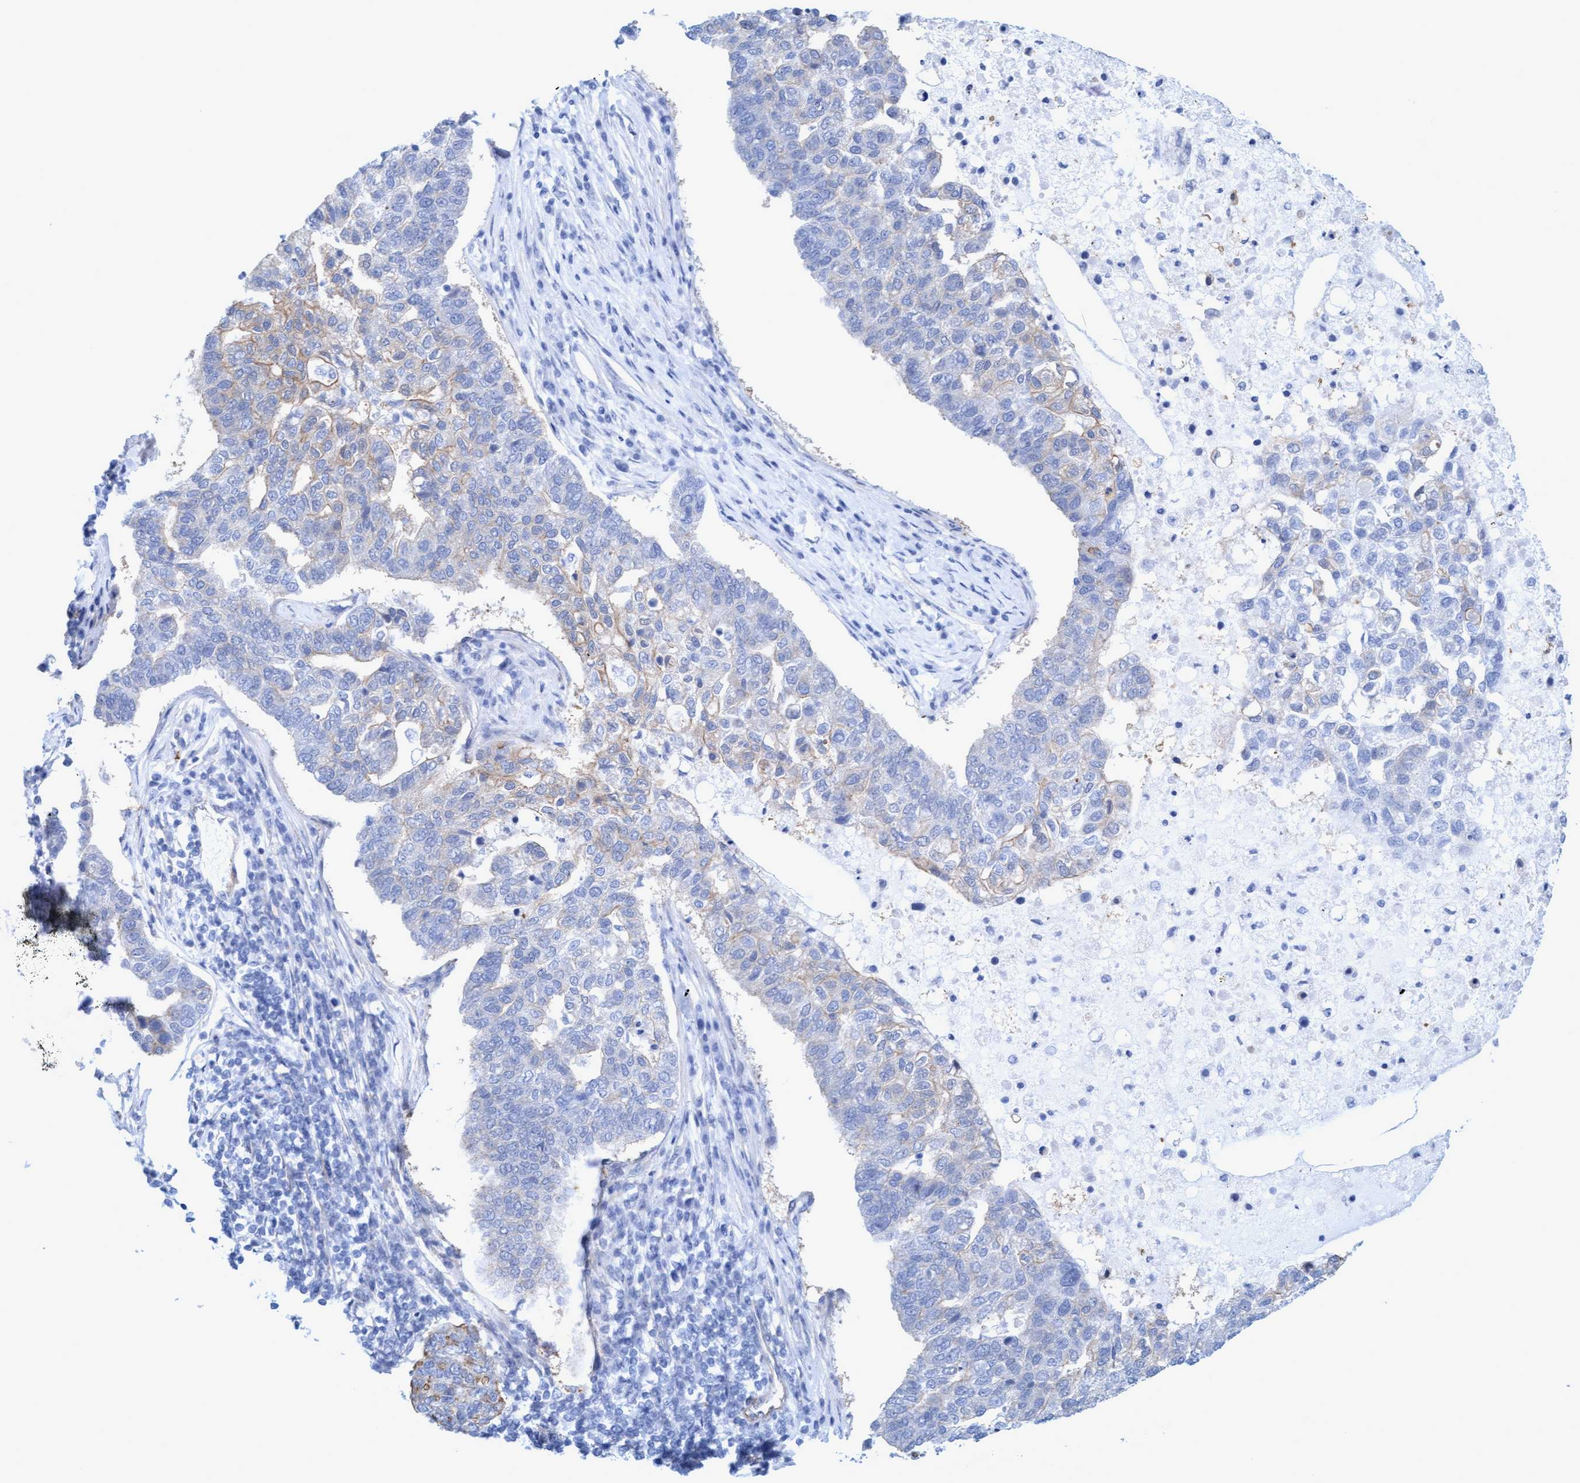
{"staining": {"intensity": "weak", "quantity": "<25%", "location": "cytoplasmic/membranous"}, "tissue": "pancreatic cancer", "cell_type": "Tumor cells", "image_type": "cancer", "snomed": [{"axis": "morphology", "description": "Adenocarcinoma, NOS"}, {"axis": "topography", "description": "Pancreas"}], "caption": "Immunohistochemistry (IHC) micrograph of neoplastic tissue: human adenocarcinoma (pancreatic) stained with DAB (3,3'-diaminobenzidine) exhibits no significant protein expression in tumor cells.", "gene": "MTFR1", "patient": {"sex": "female", "age": 61}}